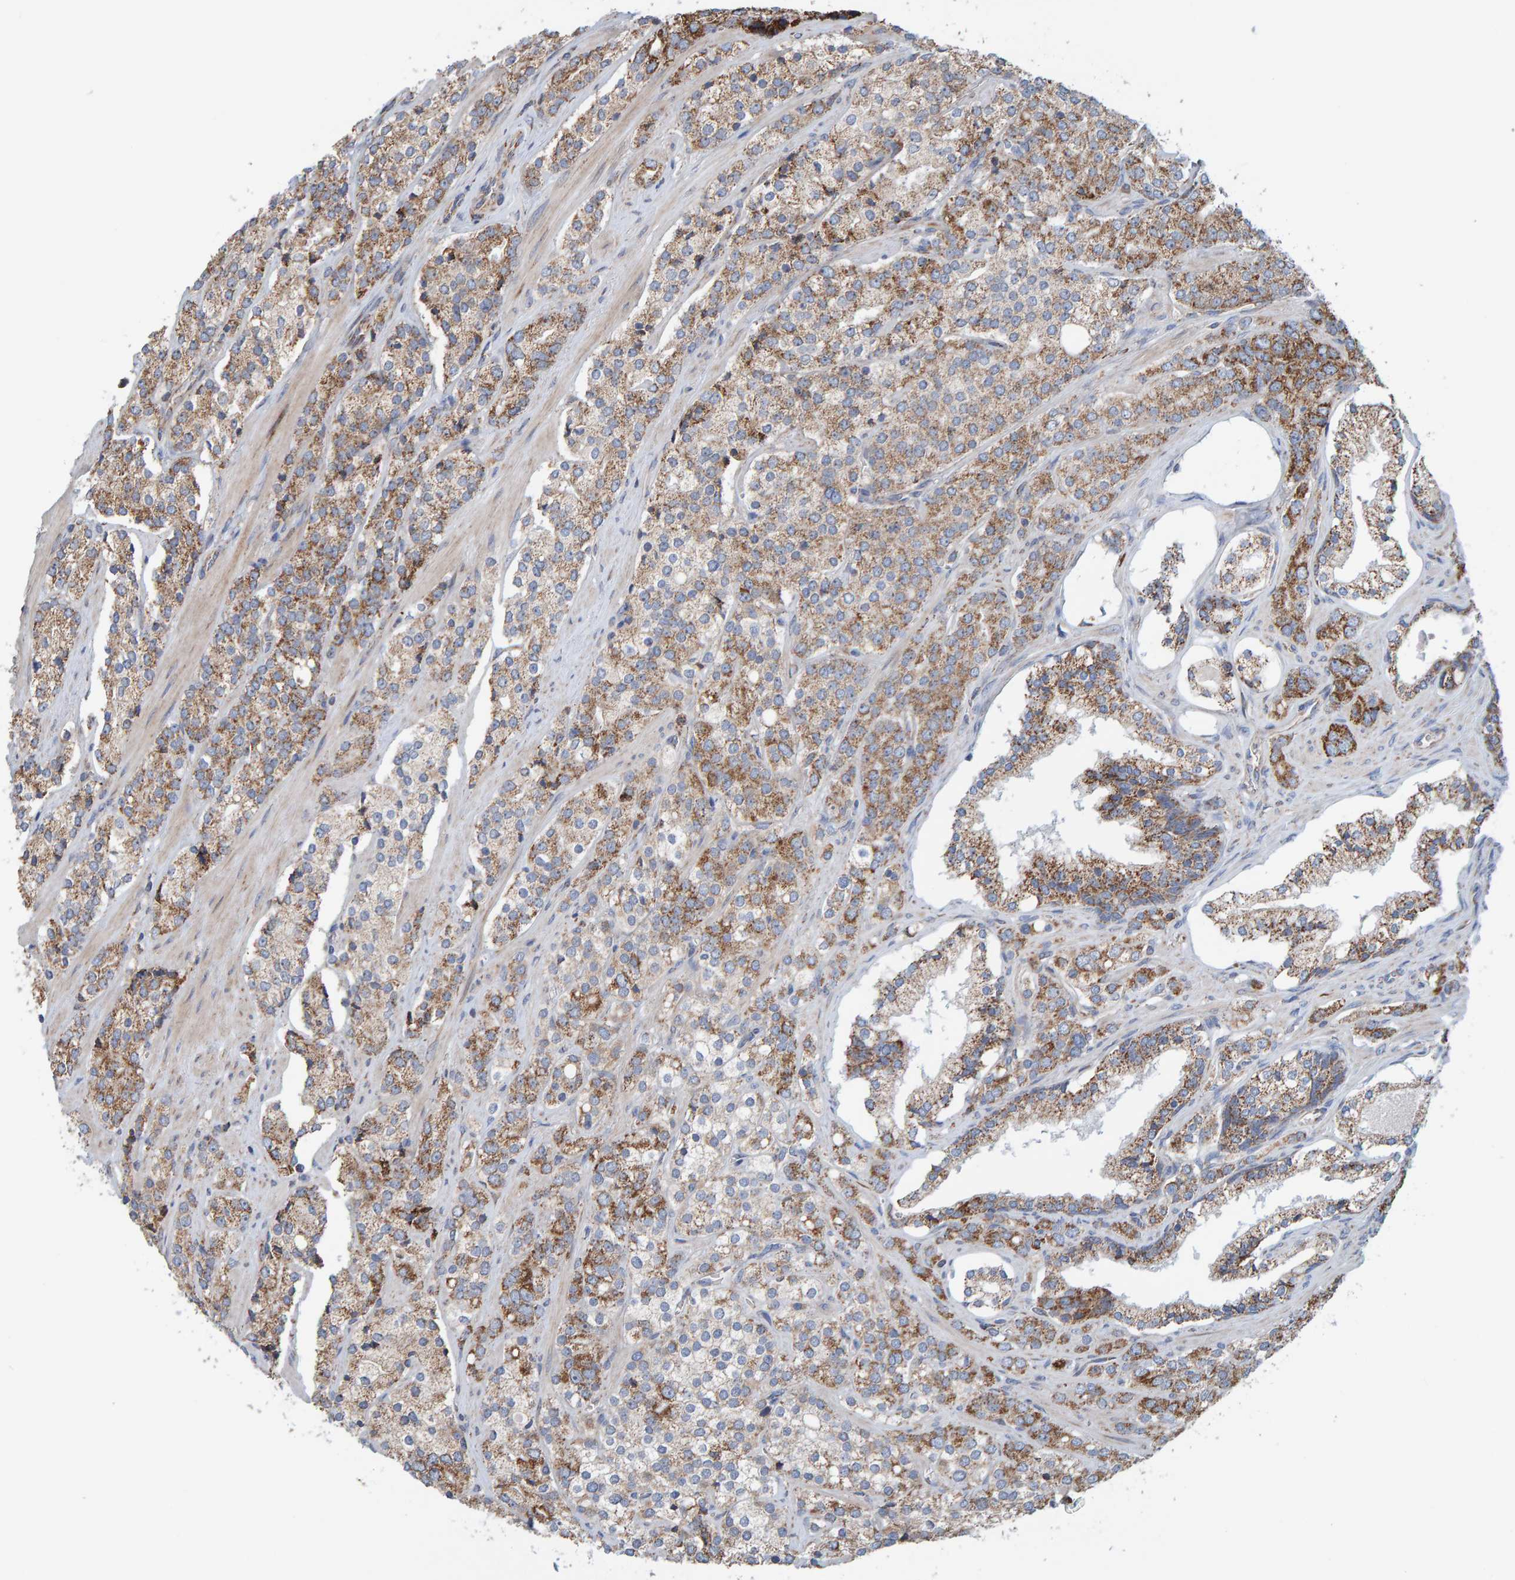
{"staining": {"intensity": "moderate", "quantity": ">75%", "location": "cytoplasmic/membranous"}, "tissue": "prostate cancer", "cell_type": "Tumor cells", "image_type": "cancer", "snomed": [{"axis": "morphology", "description": "Adenocarcinoma, High grade"}, {"axis": "topography", "description": "Prostate"}], "caption": "Tumor cells demonstrate medium levels of moderate cytoplasmic/membranous expression in about >75% of cells in human prostate adenocarcinoma (high-grade).", "gene": "MRPL45", "patient": {"sex": "male", "age": 71}}